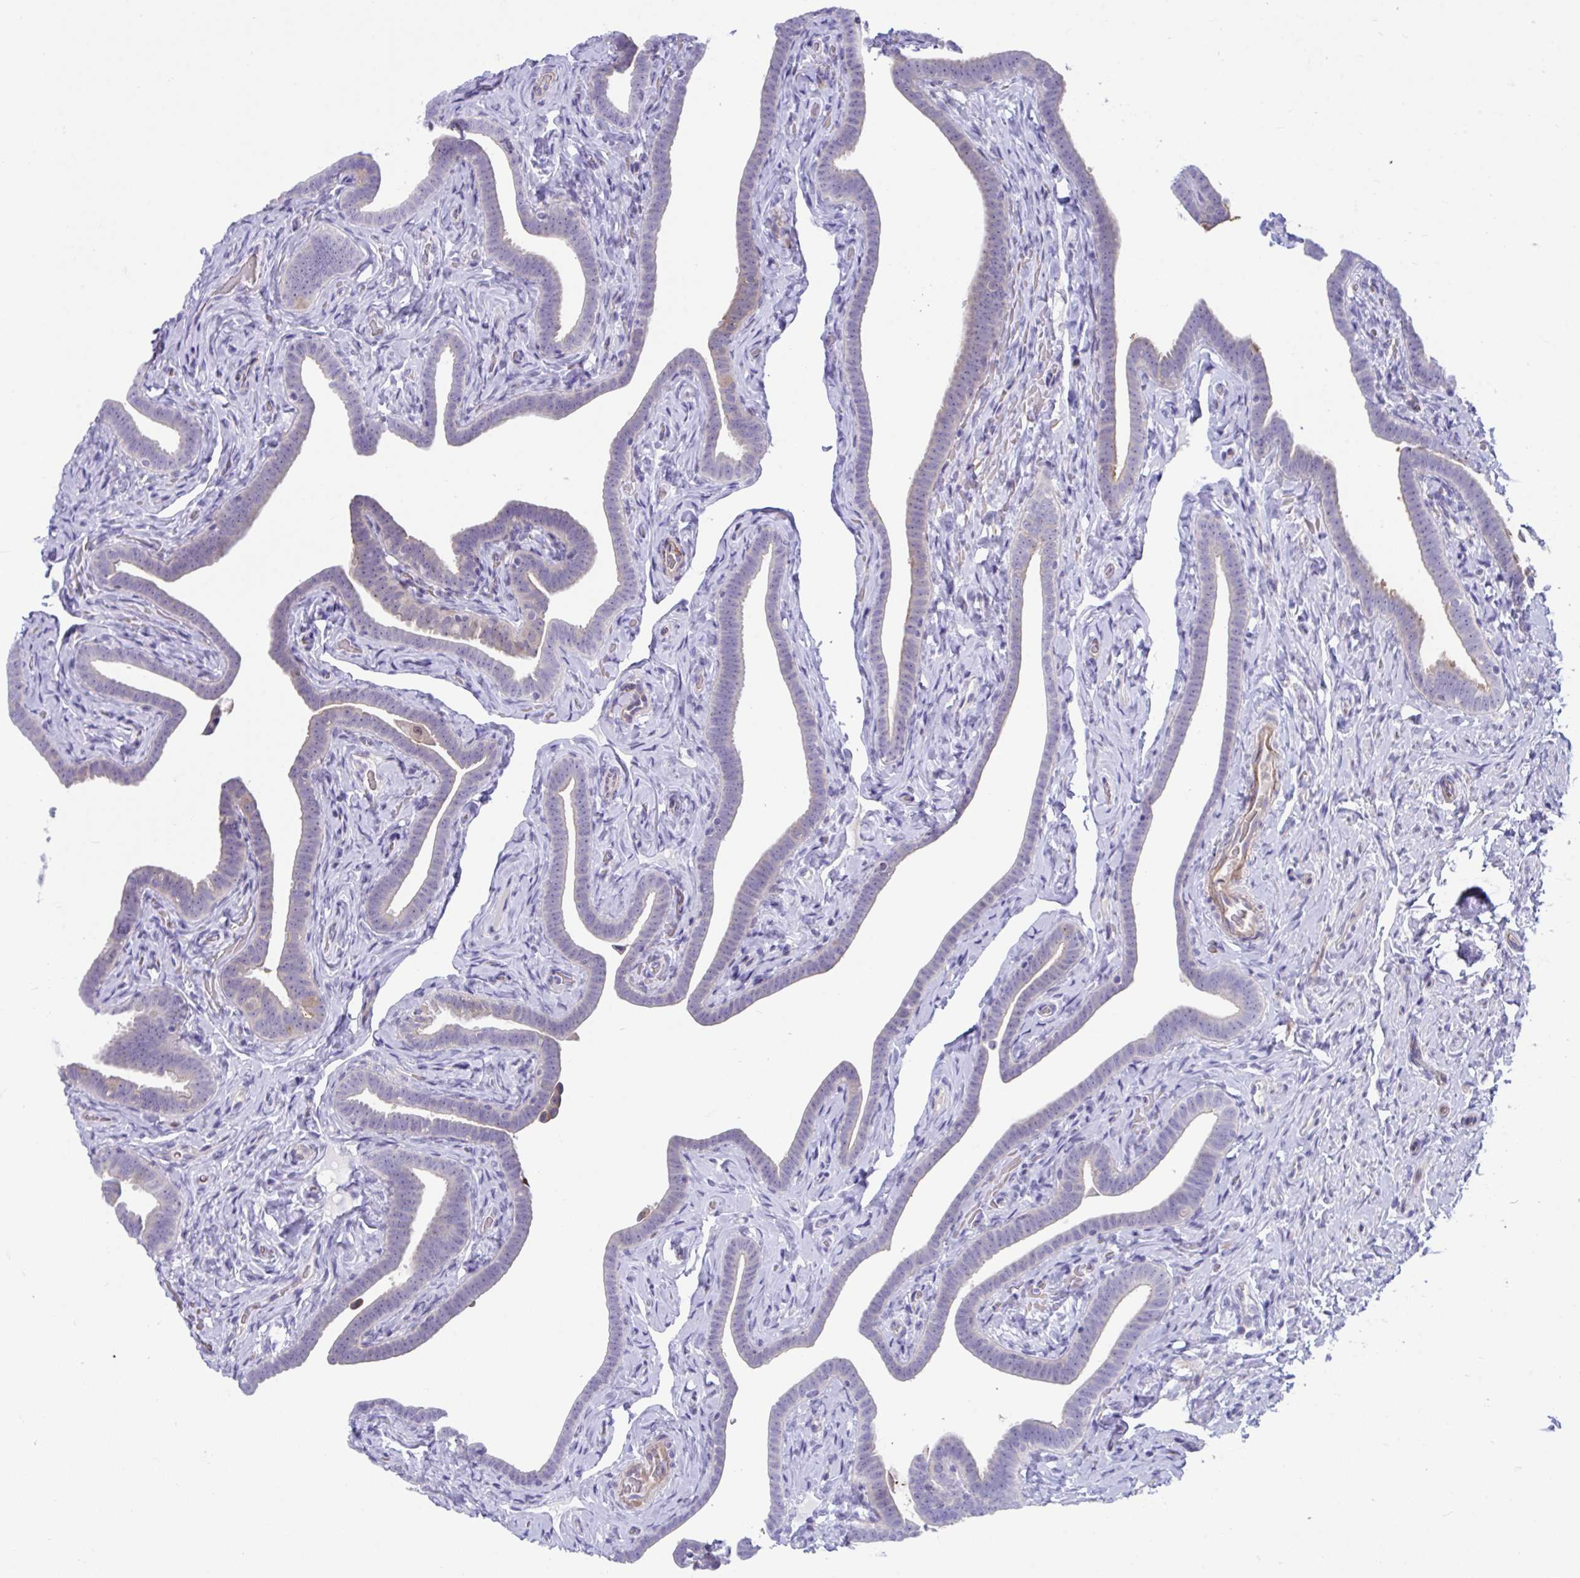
{"staining": {"intensity": "weak", "quantity": "<25%", "location": "cytoplasmic/membranous"}, "tissue": "fallopian tube", "cell_type": "Glandular cells", "image_type": "normal", "snomed": [{"axis": "morphology", "description": "Normal tissue, NOS"}, {"axis": "topography", "description": "Fallopian tube"}], "caption": "Immunohistochemistry (IHC) image of normal fallopian tube: fallopian tube stained with DAB displays no significant protein staining in glandular cells.", "gene": "CENPQ", "patient": {"sex": "female", "age": 69}}